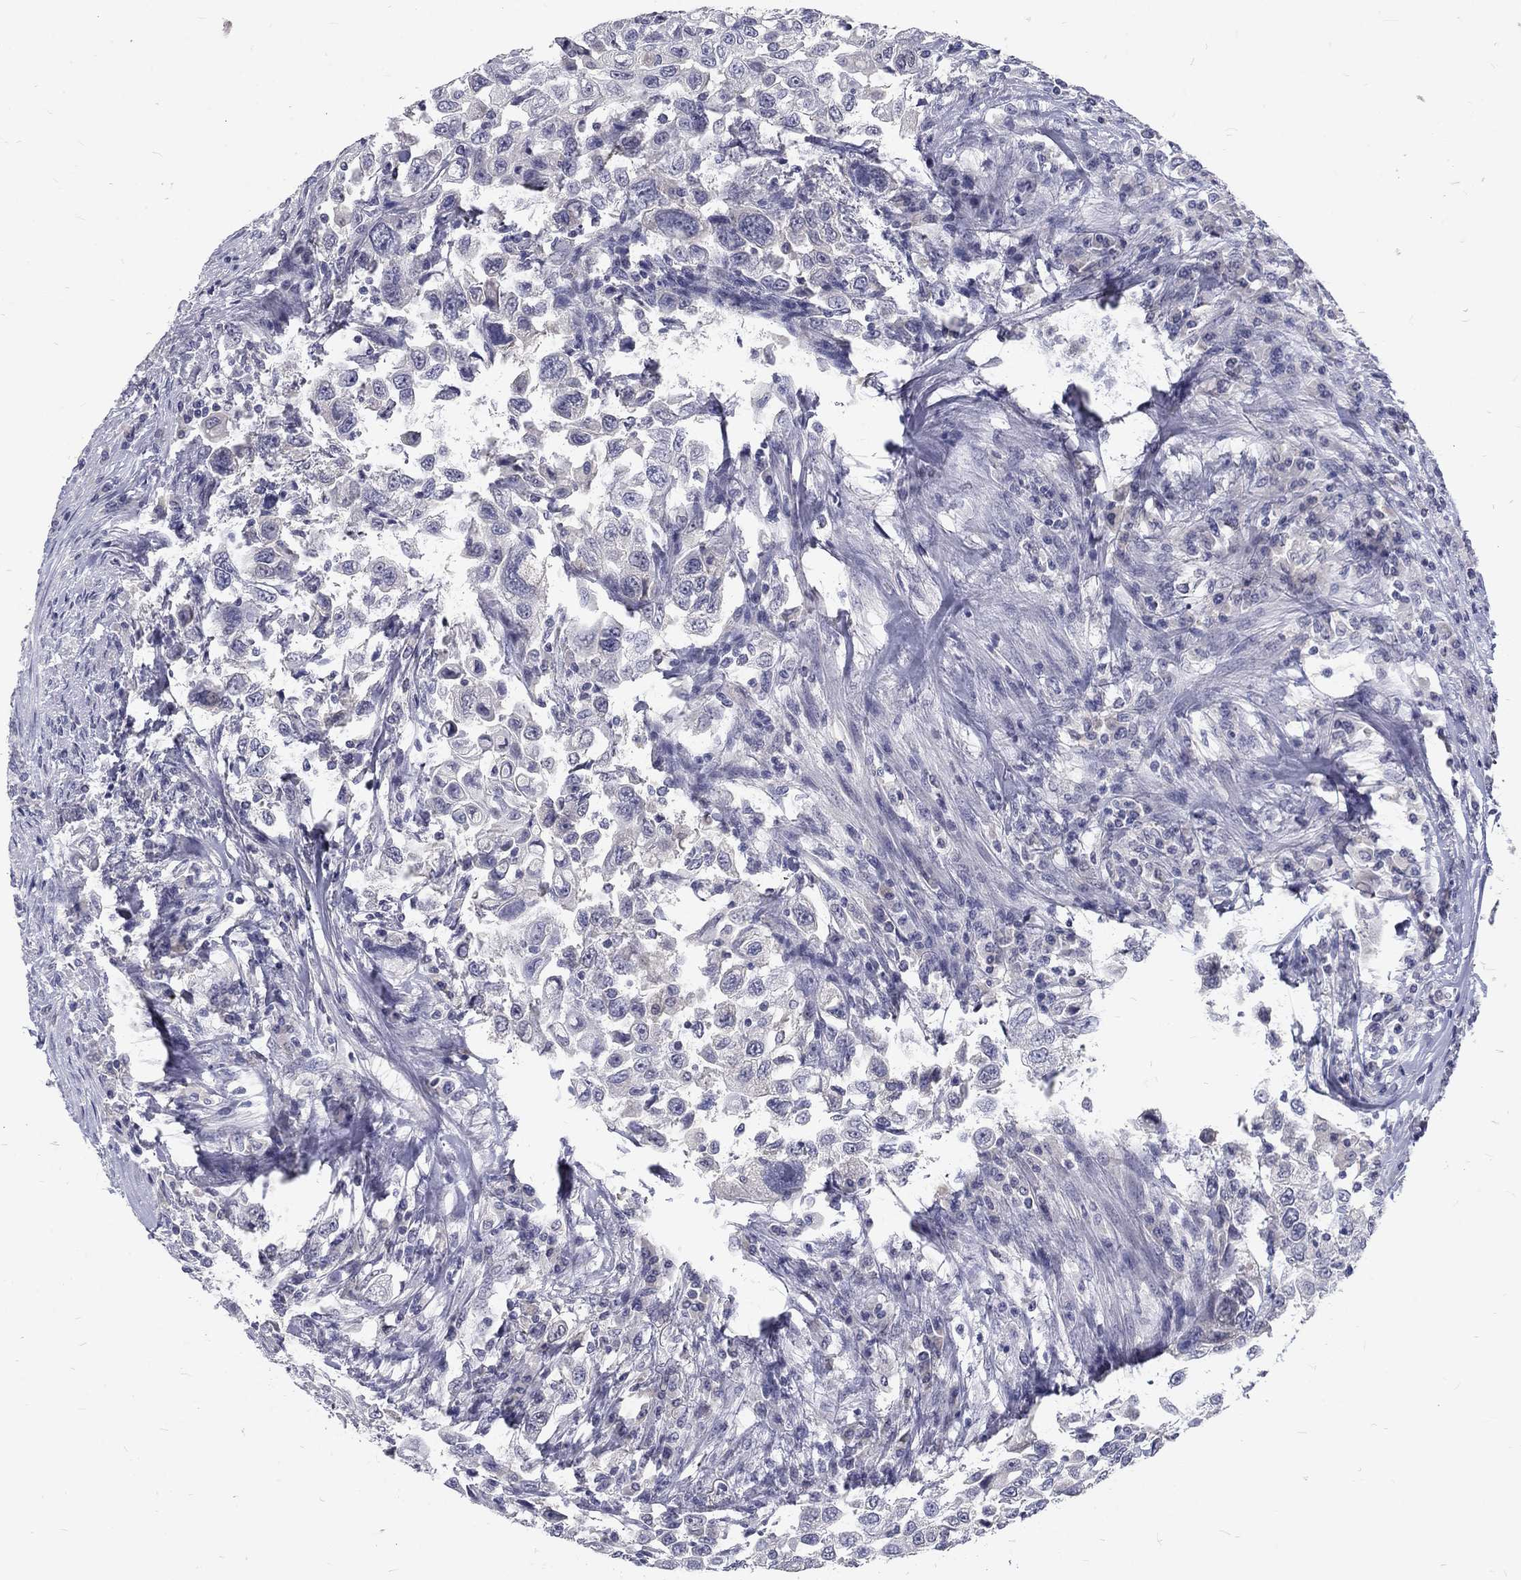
{"staining": {"intensity": "negative", "quantity": "none", "location": "none"}, "tissue": "urothelial cancer", "cell_type": "Tumor cells", "image_type": "cancer", "snomed": [{"axis": "morphology", "description": "Urothelial carcinoma, High grade"}, {"axis": "topography", "description": "Urinary bladder"}], "caption": "Immunohistochemical staining of high-grade urothelial carcinoma displays no significant positivity in tumor cells.", "gene": "NOS1", "patient": {"sex": "female", "age": 56}}